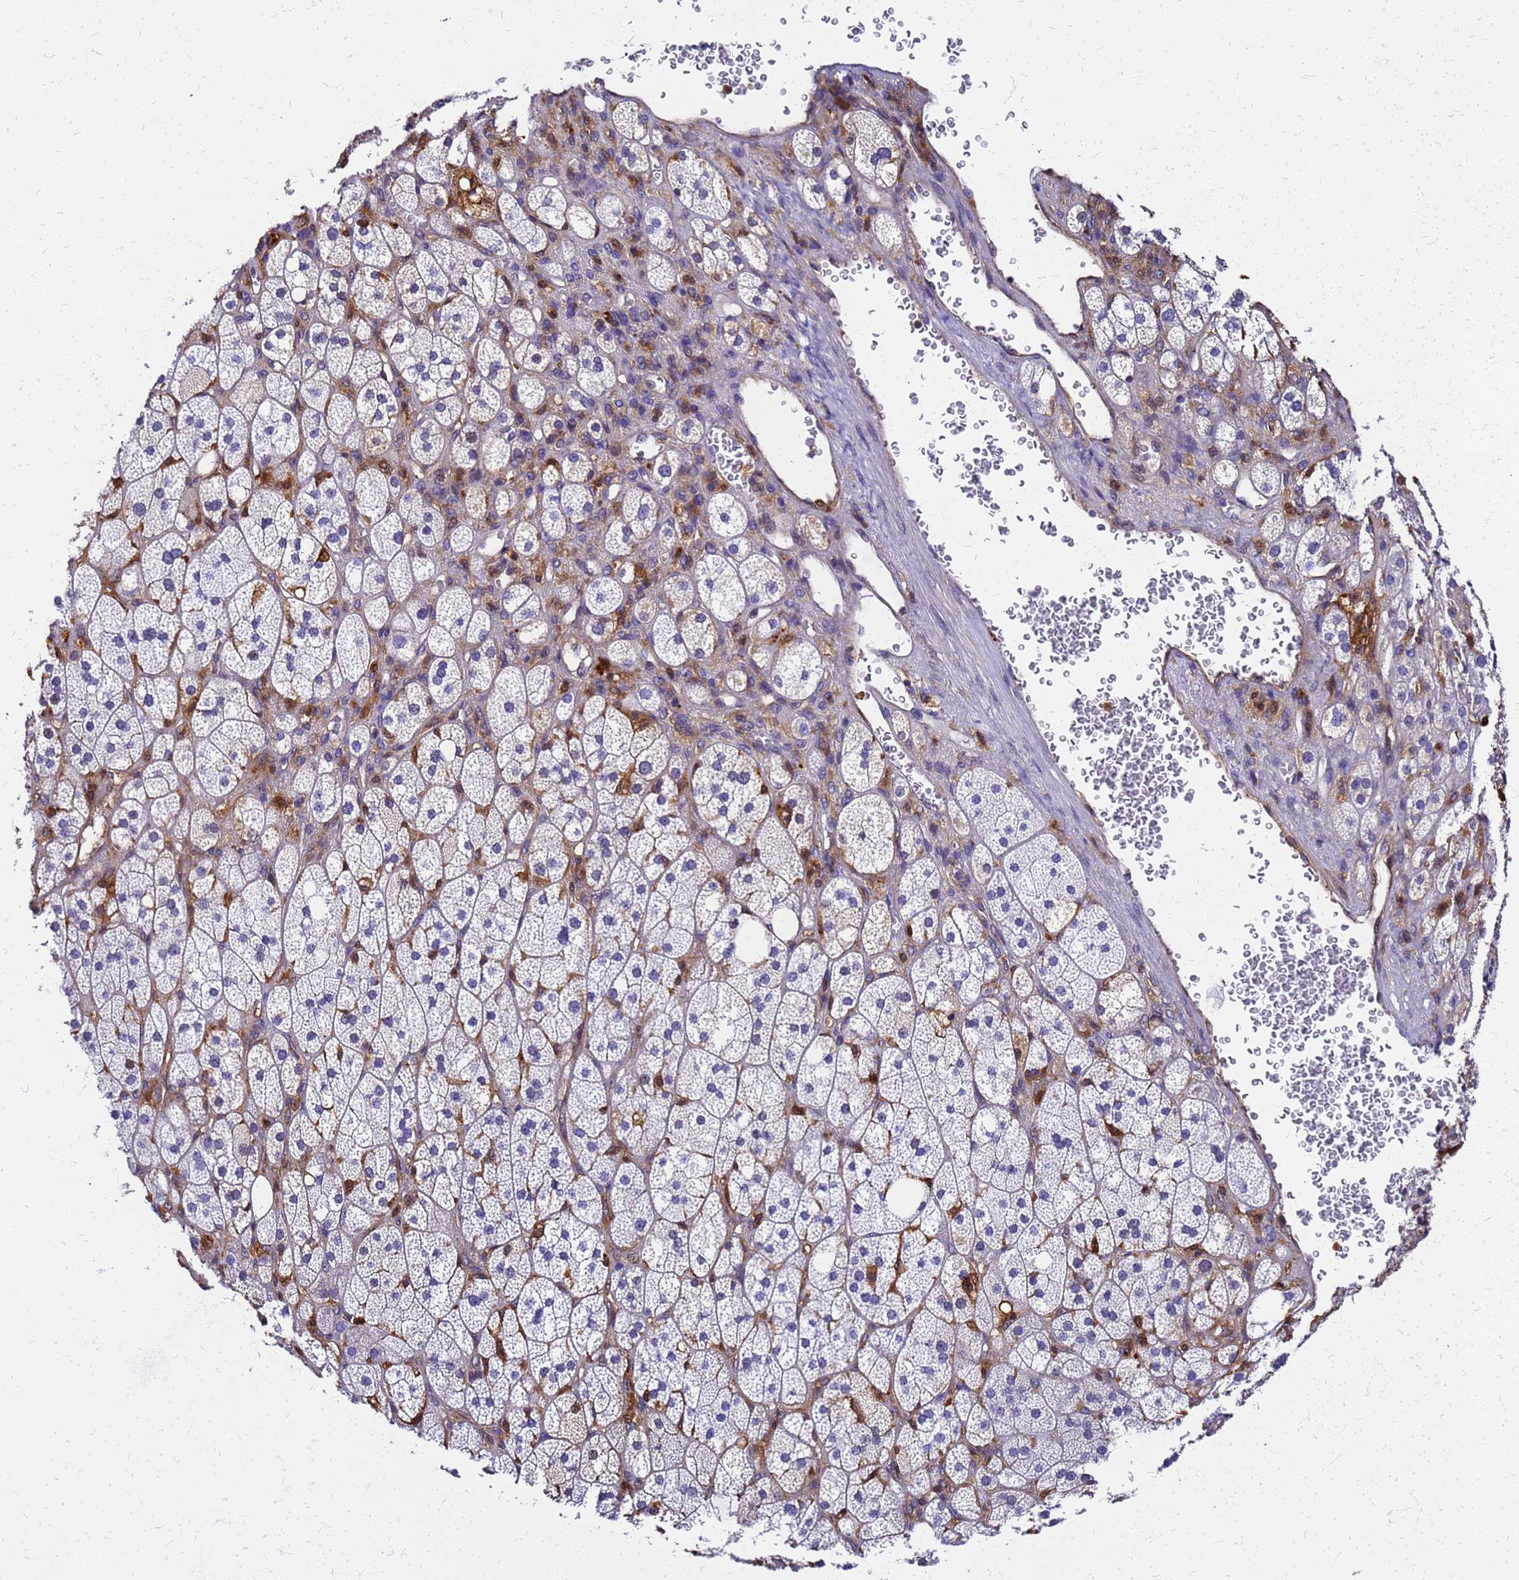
{"staining": {"intensity": "strong", "quantity": "<25%", "location": "cytoplasmic/membranous,nuclear"}, "tissue": "adrenal gland", "cell_type": "Glandular cells", "image_type": "normal", "snomed": [{"axis": "morphology", "description": "Normal tissue, NOS"}, {"axis": "topography", "description": "Adrenal gland"}], "caption": "A brown stain highlights strong cytoplasmic/membranous,nuclear positivity of a protein in glandular cells of unremarkable adrenal gland.", "gene": "S100A11", "patient": {"sex": "male", "age": 61}}